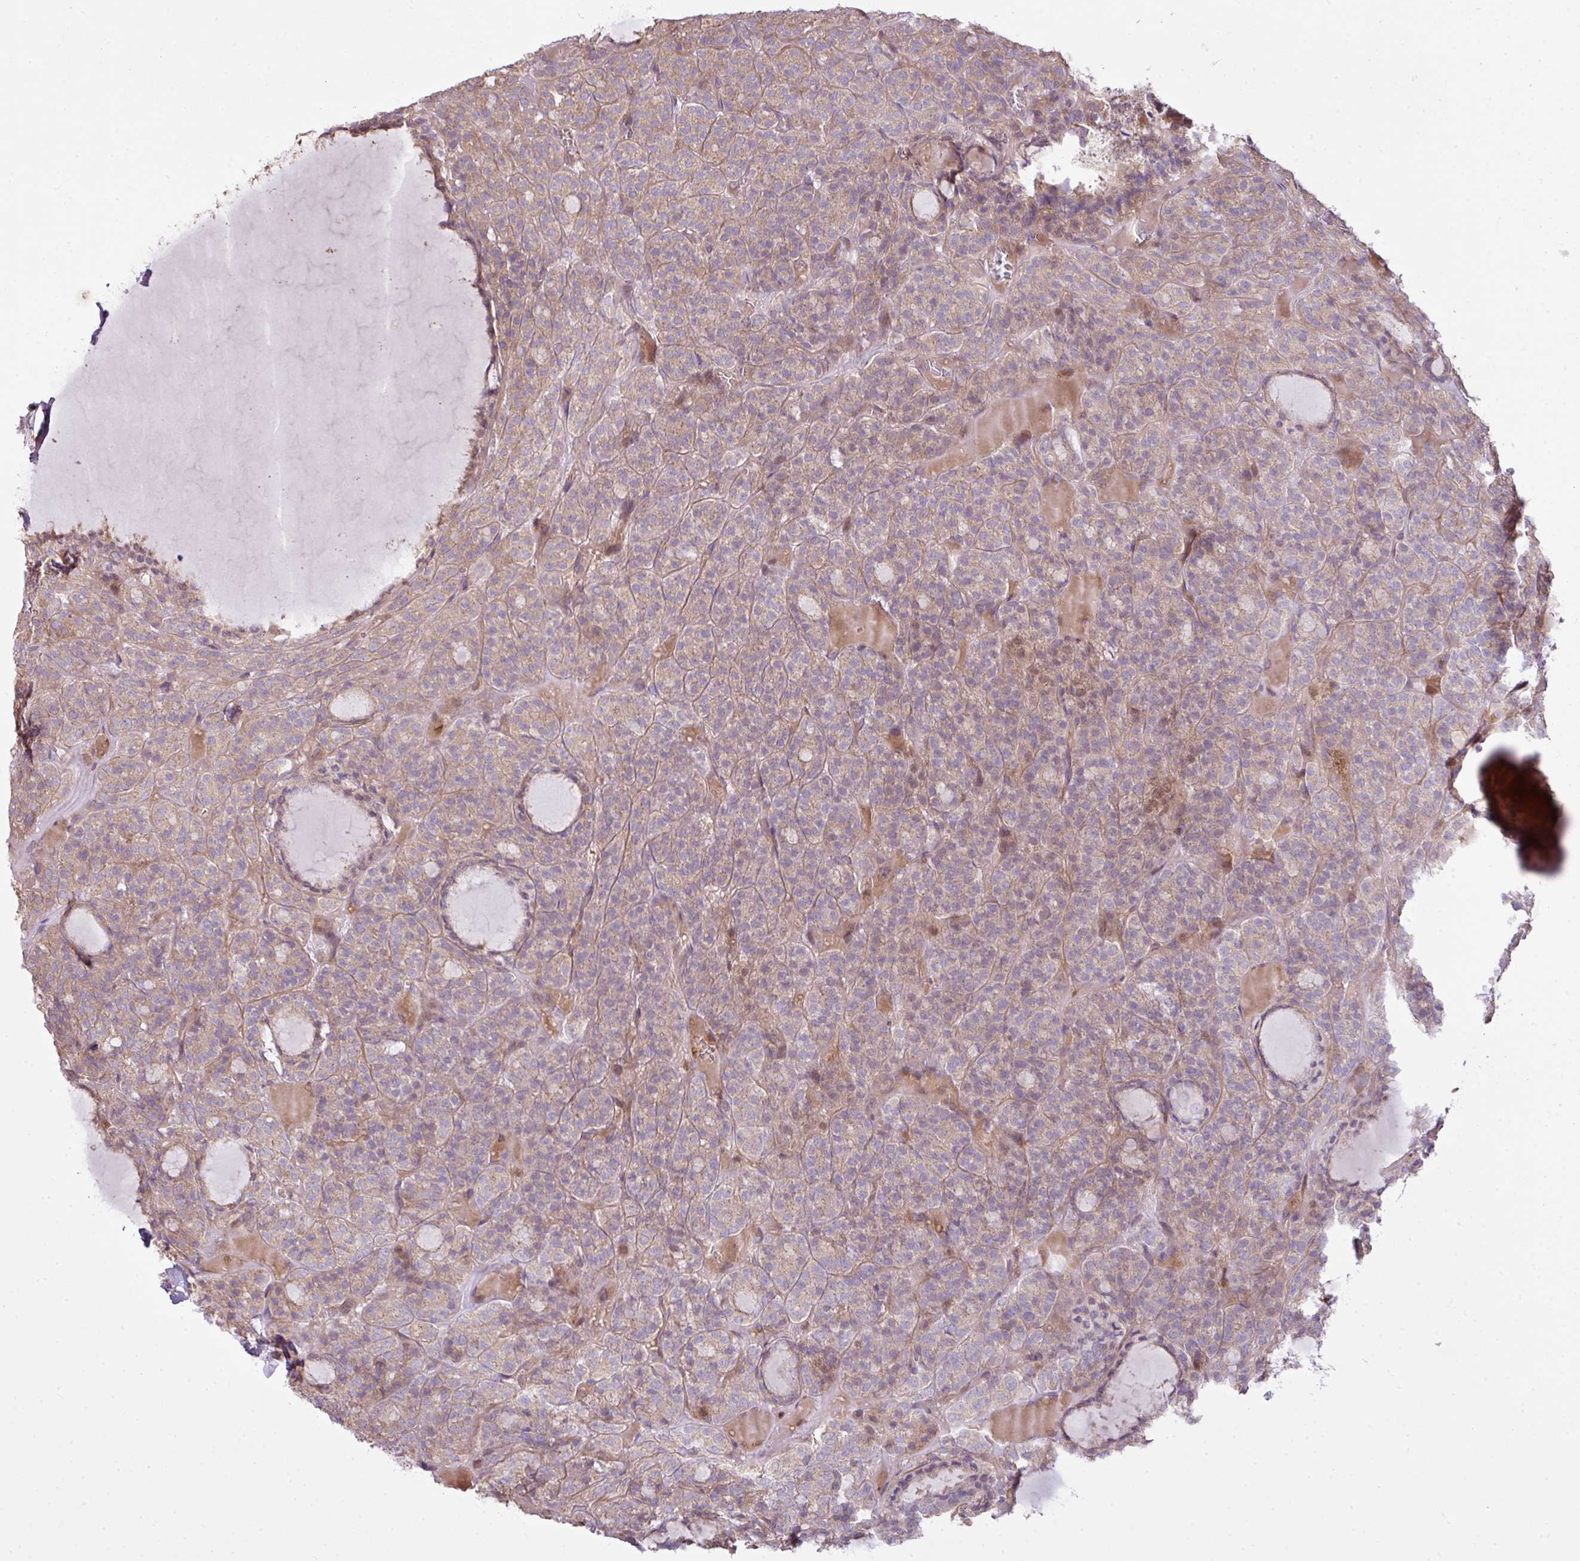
{"staining": {"intensity": "negative", "quantity": "none", "location": "none"}, "tissue": "thyroid cancer", "cell_type": "Tumor cells", "image_type": "cancer", "snomed": [{"axis": "morphology", "description": "Follicular adenoma carcinoma, NOS"}, {"axis": "topography", "description": "Thyroid gland"}], "caption": "Image shows no significant protein staining in tumor cells of thyroid cancer.", "gene": "COX18", "patient": {"sex": "female", "age": 63}}